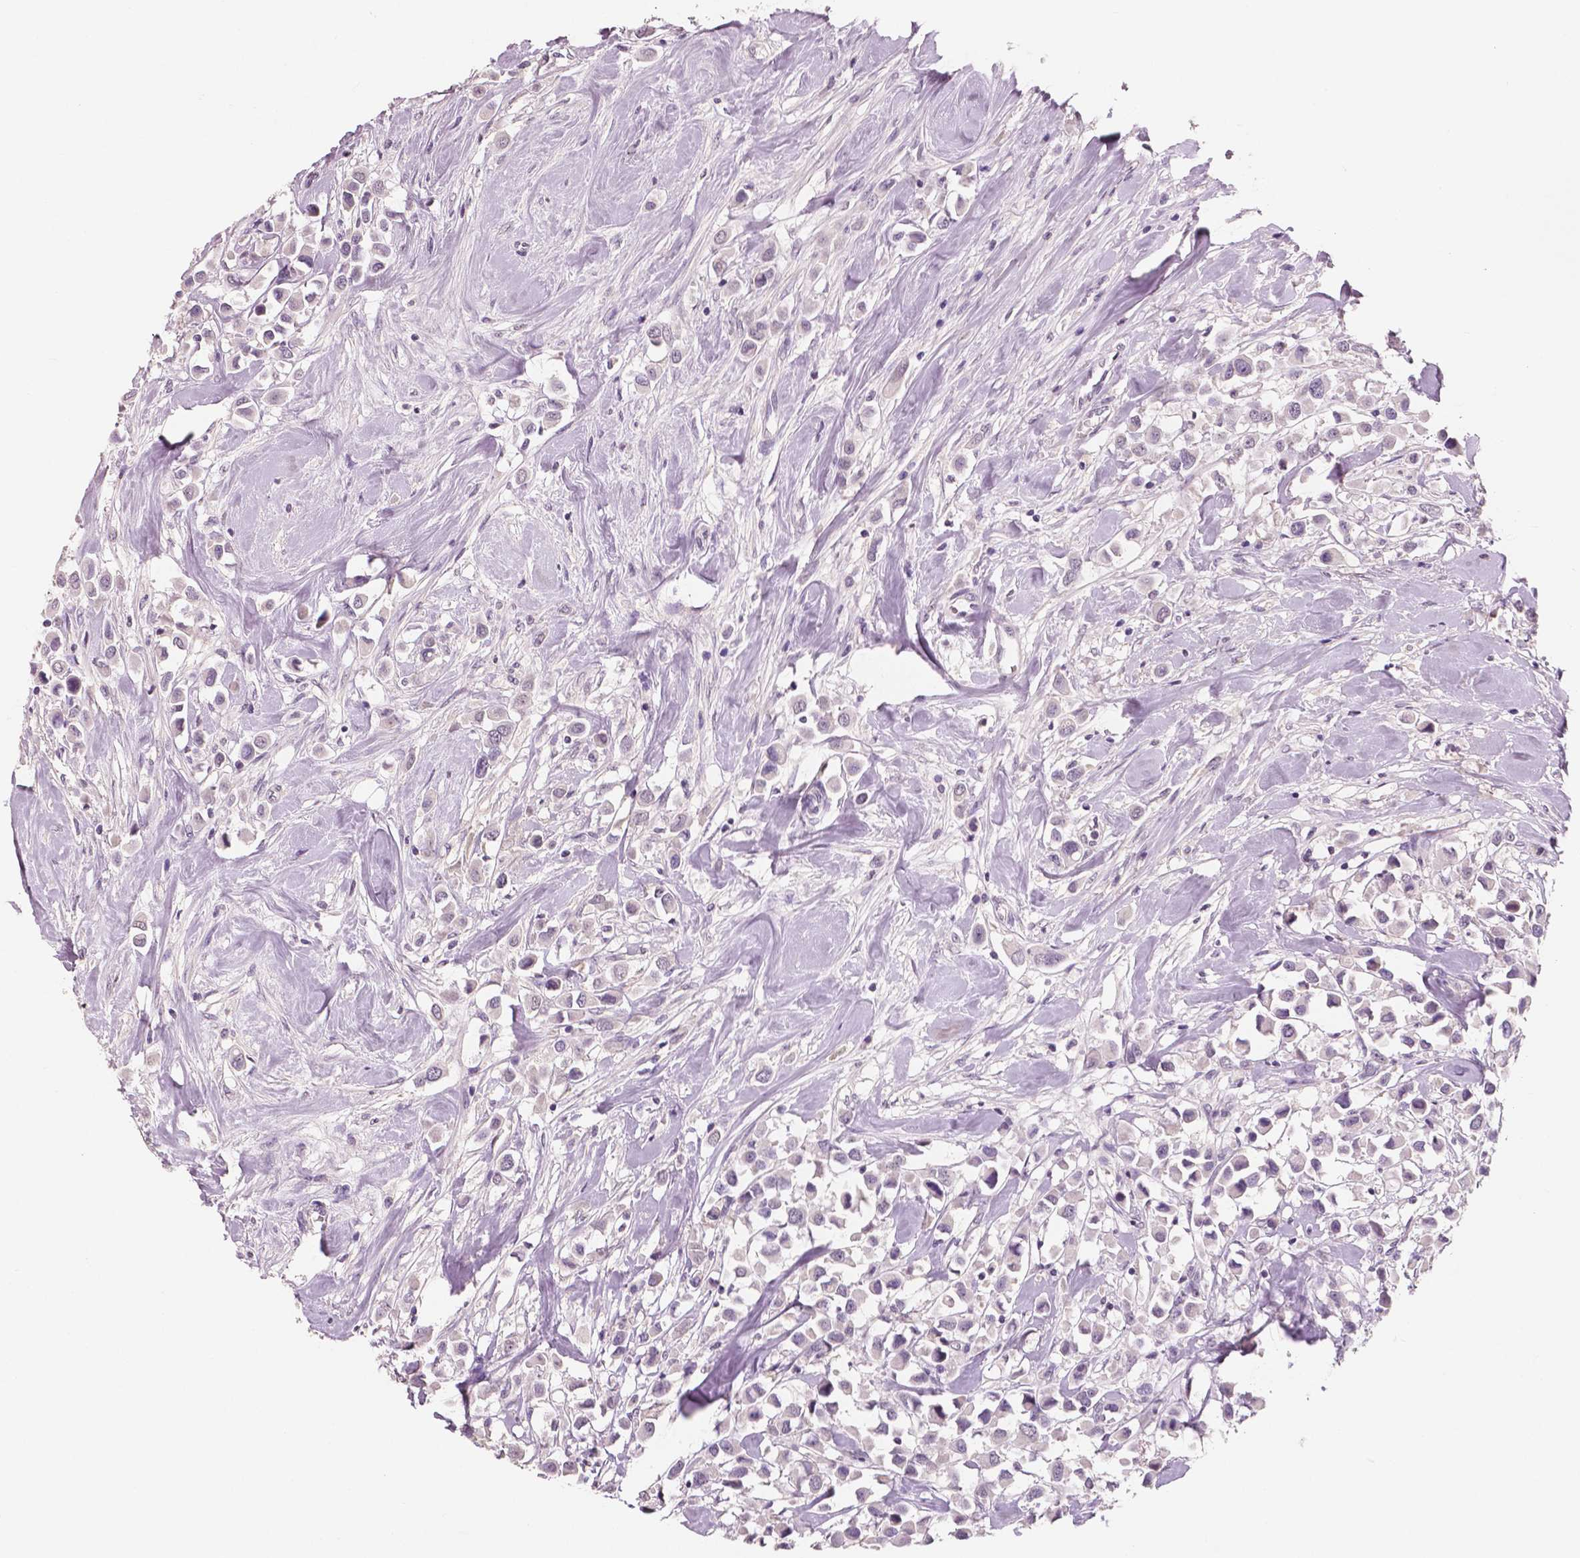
{"staining": {"intensity": "negative", "quantity": "none", "location": "none"}, "tissue": "breast cancer", "cell_type": "Tumor cells", "image_type": "cancer", "snomed": [{"axis": "morphology", "description": "Duct carcinoma"}, {"axis": "topography", "description": "Breast"}], "caption": "Infiltrating ductal carcinoma (breast) was stained to show a protein in brown. There is no significant positivity in tumor cells.", "gene": "NECAB1", "patient": {"sex": "female", "age": 61}}